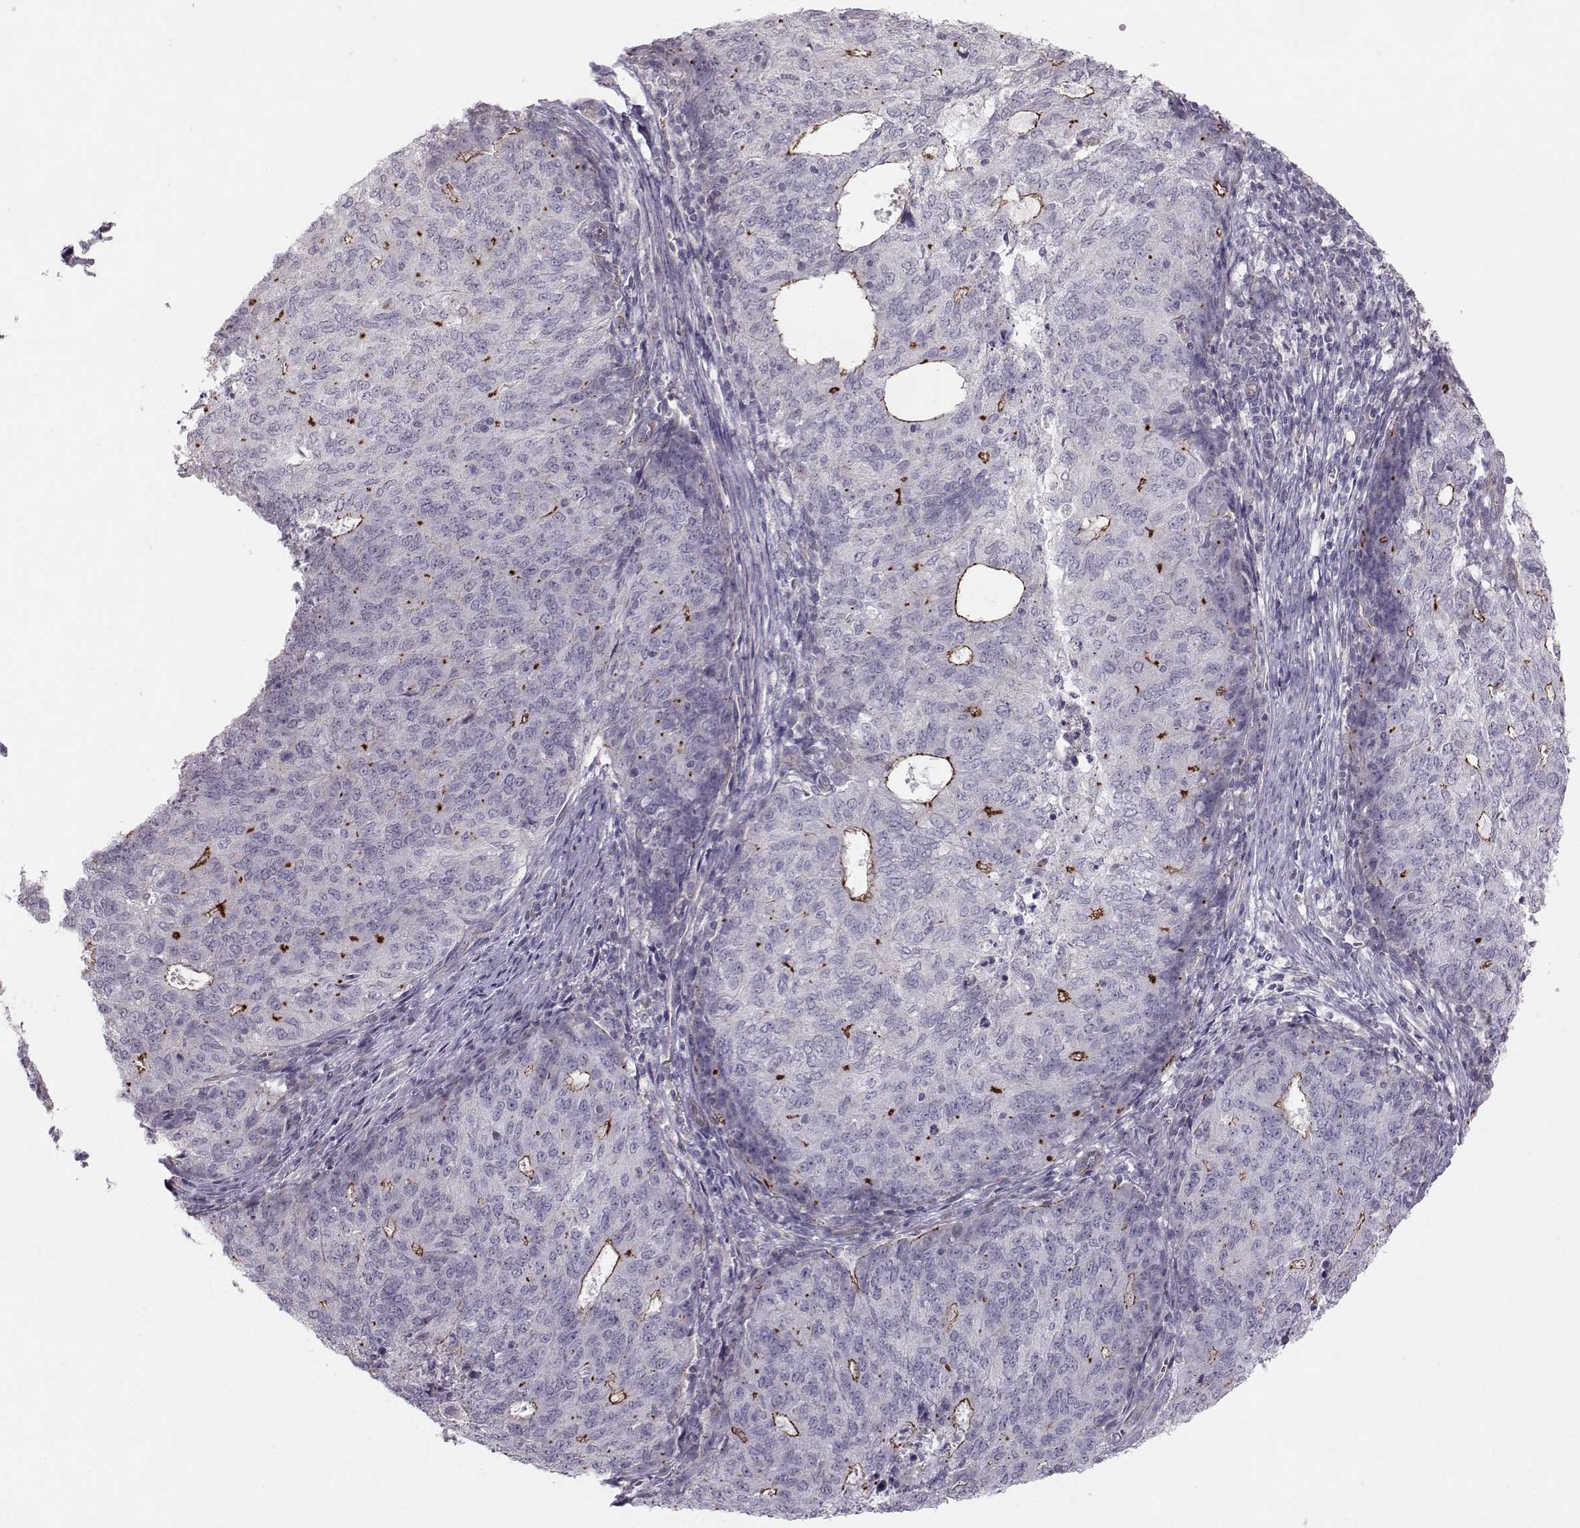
{"staining": {"intensity": "strong", "quantity": "<25%", "location": "cytoplasmic/membranous"}, "tissue": "endometrial cancer", "cell_type": "Tumor cells", "image_type": "cancer", "snomed": [{"axis": "morphology", "description": "Adenocarcinoma, NOS"}, {"axis": "topography", "description": "Endometrium"}], "caption": "Immunohistochemical staining of endometrial cancer shows medium levels of strong cytoplasmic/membranous positivity in approximately <25% of tumor cells.", "gene": "MAST1", "patient": {"sex": "female", "age": 82}}